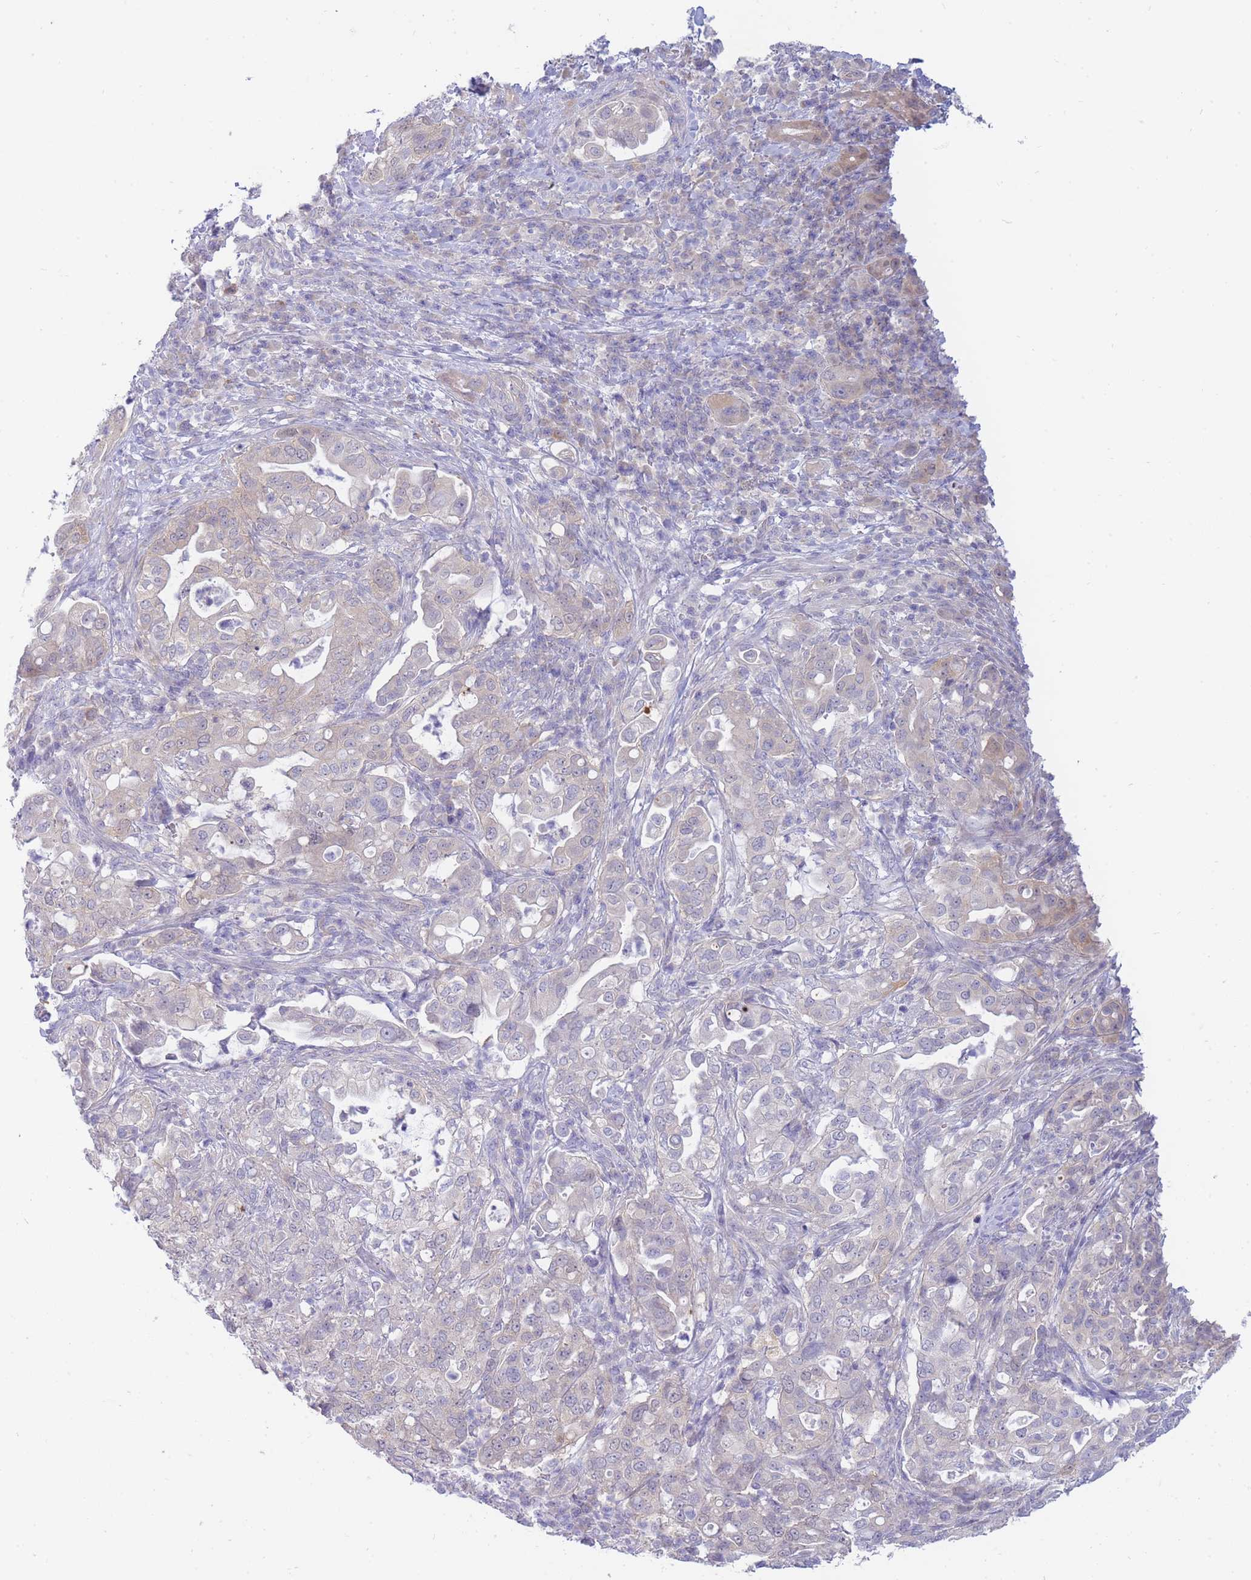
{"staining": {"intensity": "negative", "quantity": "none", "location": "none"}, "tissue": "pancreatic cancer", "cell_type": "Tumor cells", "image_type": "cancer", "snomed": [{"axis": "morphology", "description": "Normal tissue, NOS"}, {"axis": "morphology", "description": "Adenocarcinoma, NOS"}, {"axis": "topography", "description": "Lymph node"}, {"axis": "topography", "description": "Pancreas"}], "caption": "Tumor cells are negative for protein expression in human pancreatic adenocarcinoma.", "gene": "SUGT1", "patient": {"sex": "female", "age": 67}}